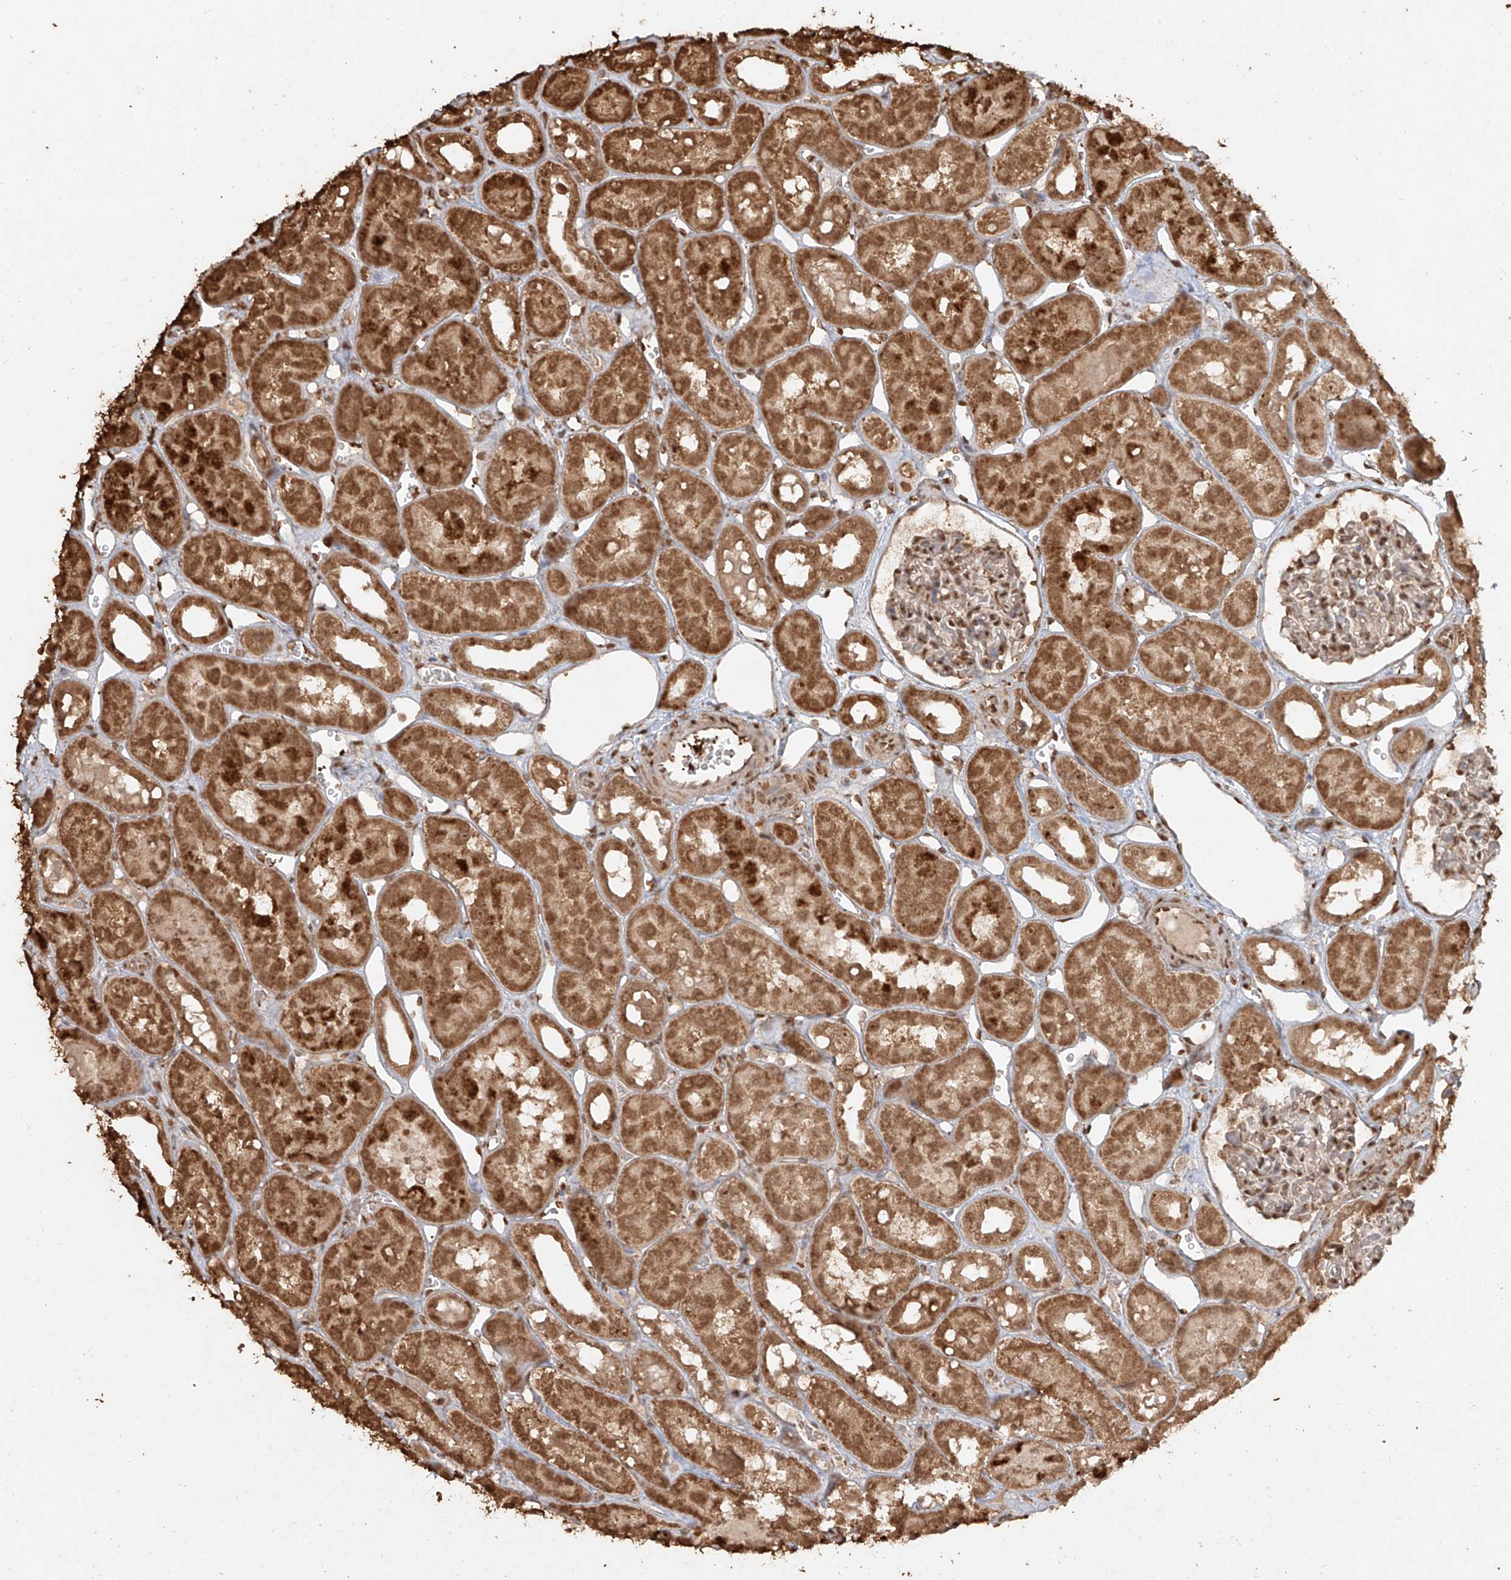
{"staining": {"intensity": "moderate", "quantity": "25%-75%", "location": "nuclear"}, "tissue": "kidney", "cell_type": "Cells in glomeruli", "image_type": "normal", "snomed": [{"axis": "morphology", "description": "Normal tissue, NOS"}, {"axis": "topography", "description": "Kidney"}], "caption": "Protein expression analysis of normal kidney displays moderate nuclear staining in approximately 25%-75% of cells in glomeruli.", "gene": "TIGAR", "patient": {"sex": "male", "age": 16}}